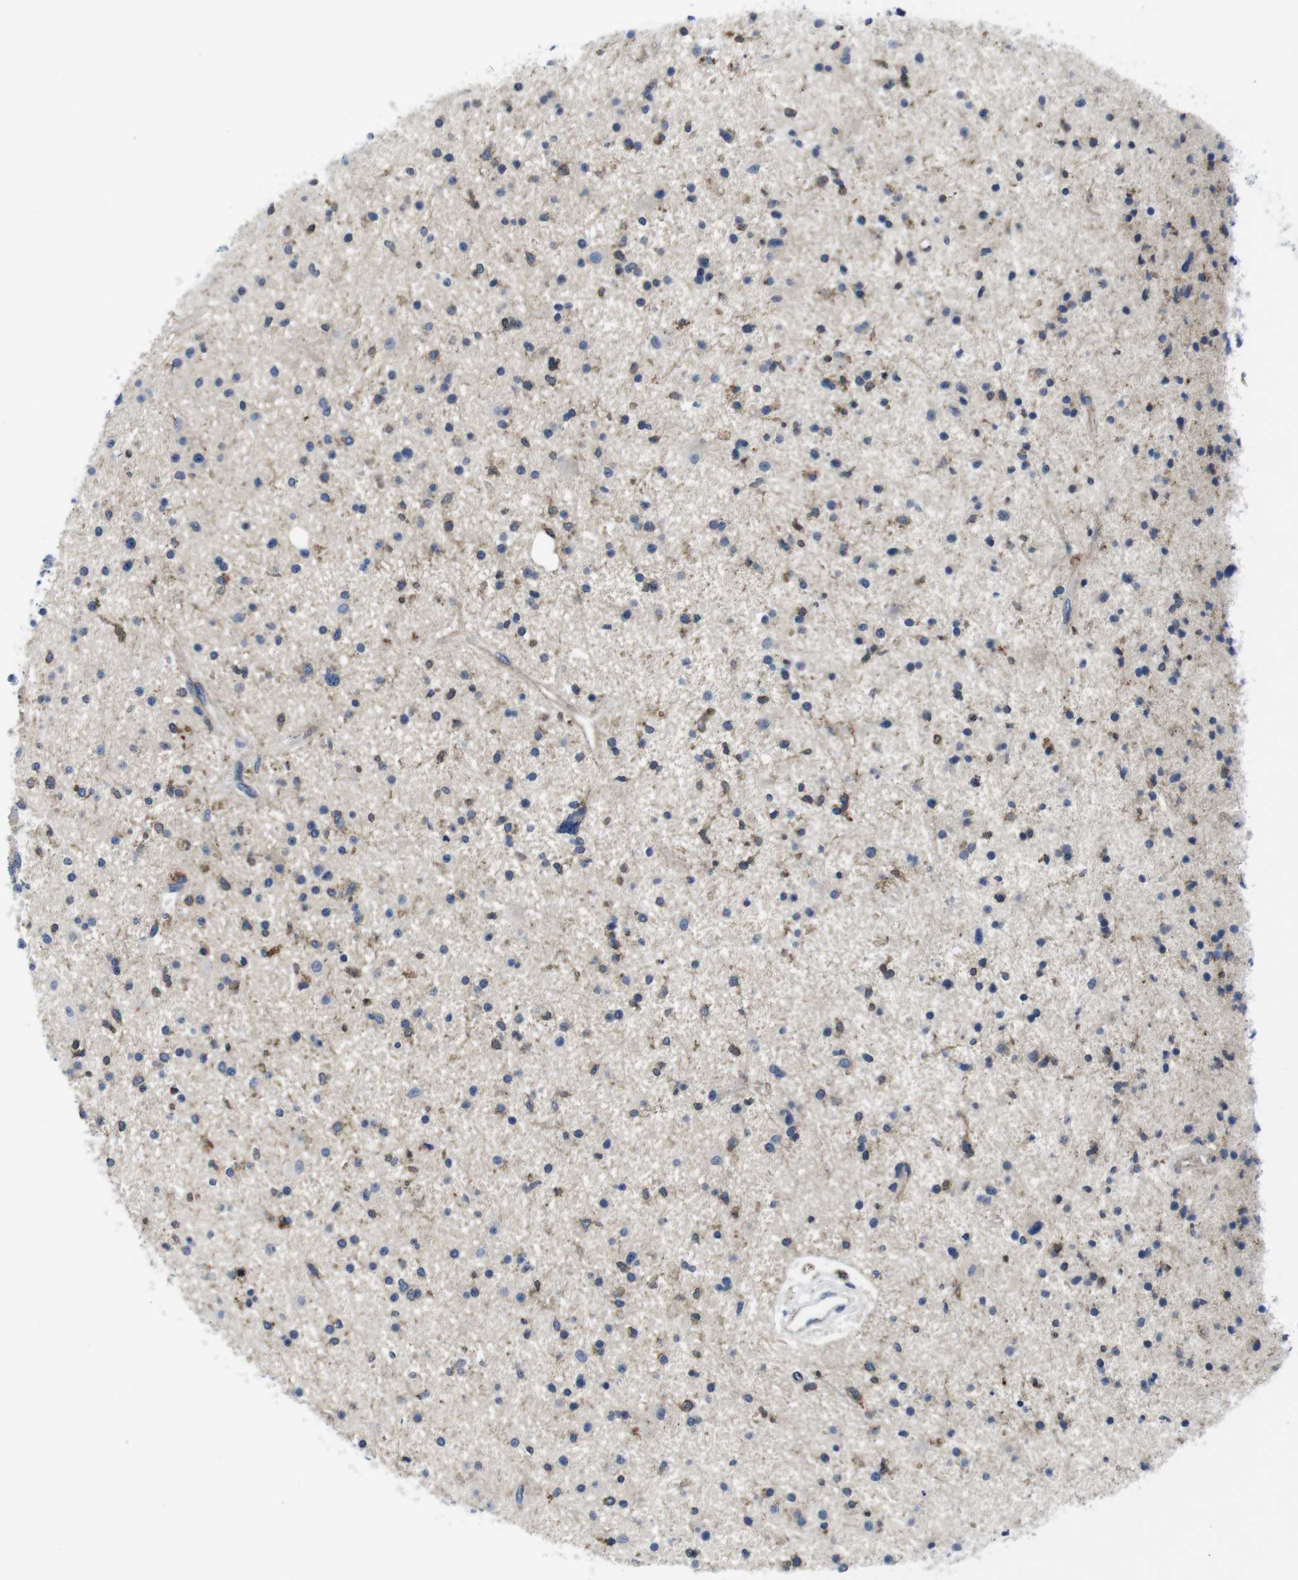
{"staining": {"intensity": "moderate", "quantity": "25%-75%", "location": "cytoplasmic/membranous"}, "tissue": "glioma", "cell_type": "Tumor cells", "image_type": "cancer", "snomed": [{"axis": "morphology", "description": "Glioma, malignant, High grade"}, {"axis": "topography", "description": "Brain"}], "caption": "Human glioma stained with a brown dye demonstrates moderate cytoplasmic/membranous positive positivity in approximately 25%-75% of tumor cells.", "gene": "SCRIB", "patient": {"sex": "male", "age": 33}}